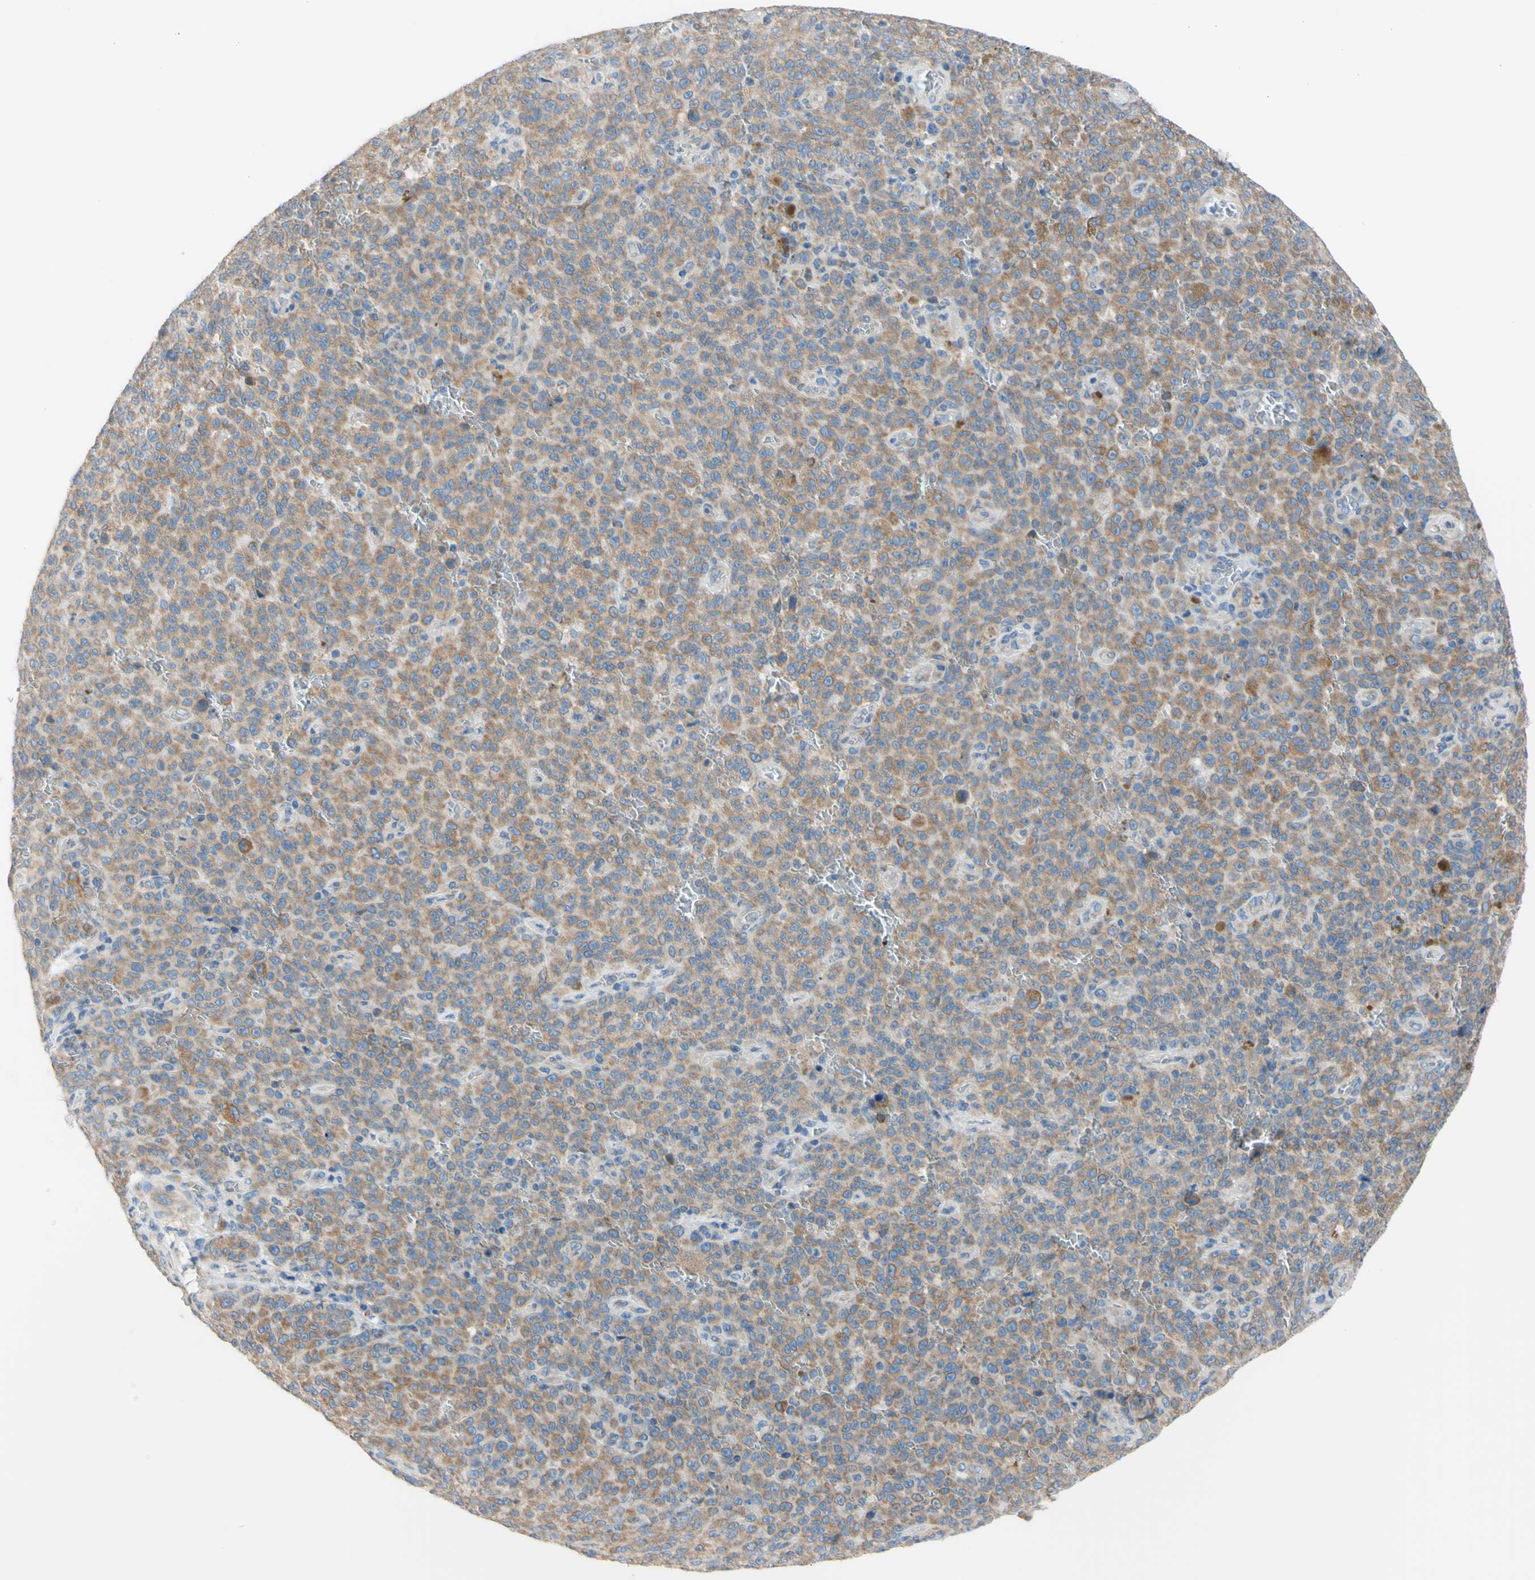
{"staining": {"intensity": "moderate", "quantity": ">75%", "location": "cytoplasmic/membranous"}, "tissue": "melanoma", "cell_type": "Tumor cells", "image_type": "cancer", "snomed": [{"axis": "morphology", "description": "Malignant melanoma, NOS"}, {"axis": "topography", "description": "Skin"}], "caption": "Immunohistochemical staining of melanoma reveals moderate cytoplasmic/membranous protein staining in about >75% of tumor cells.", "gene": "RETREG2", "patient": {"sex": "female", "age": 82}}